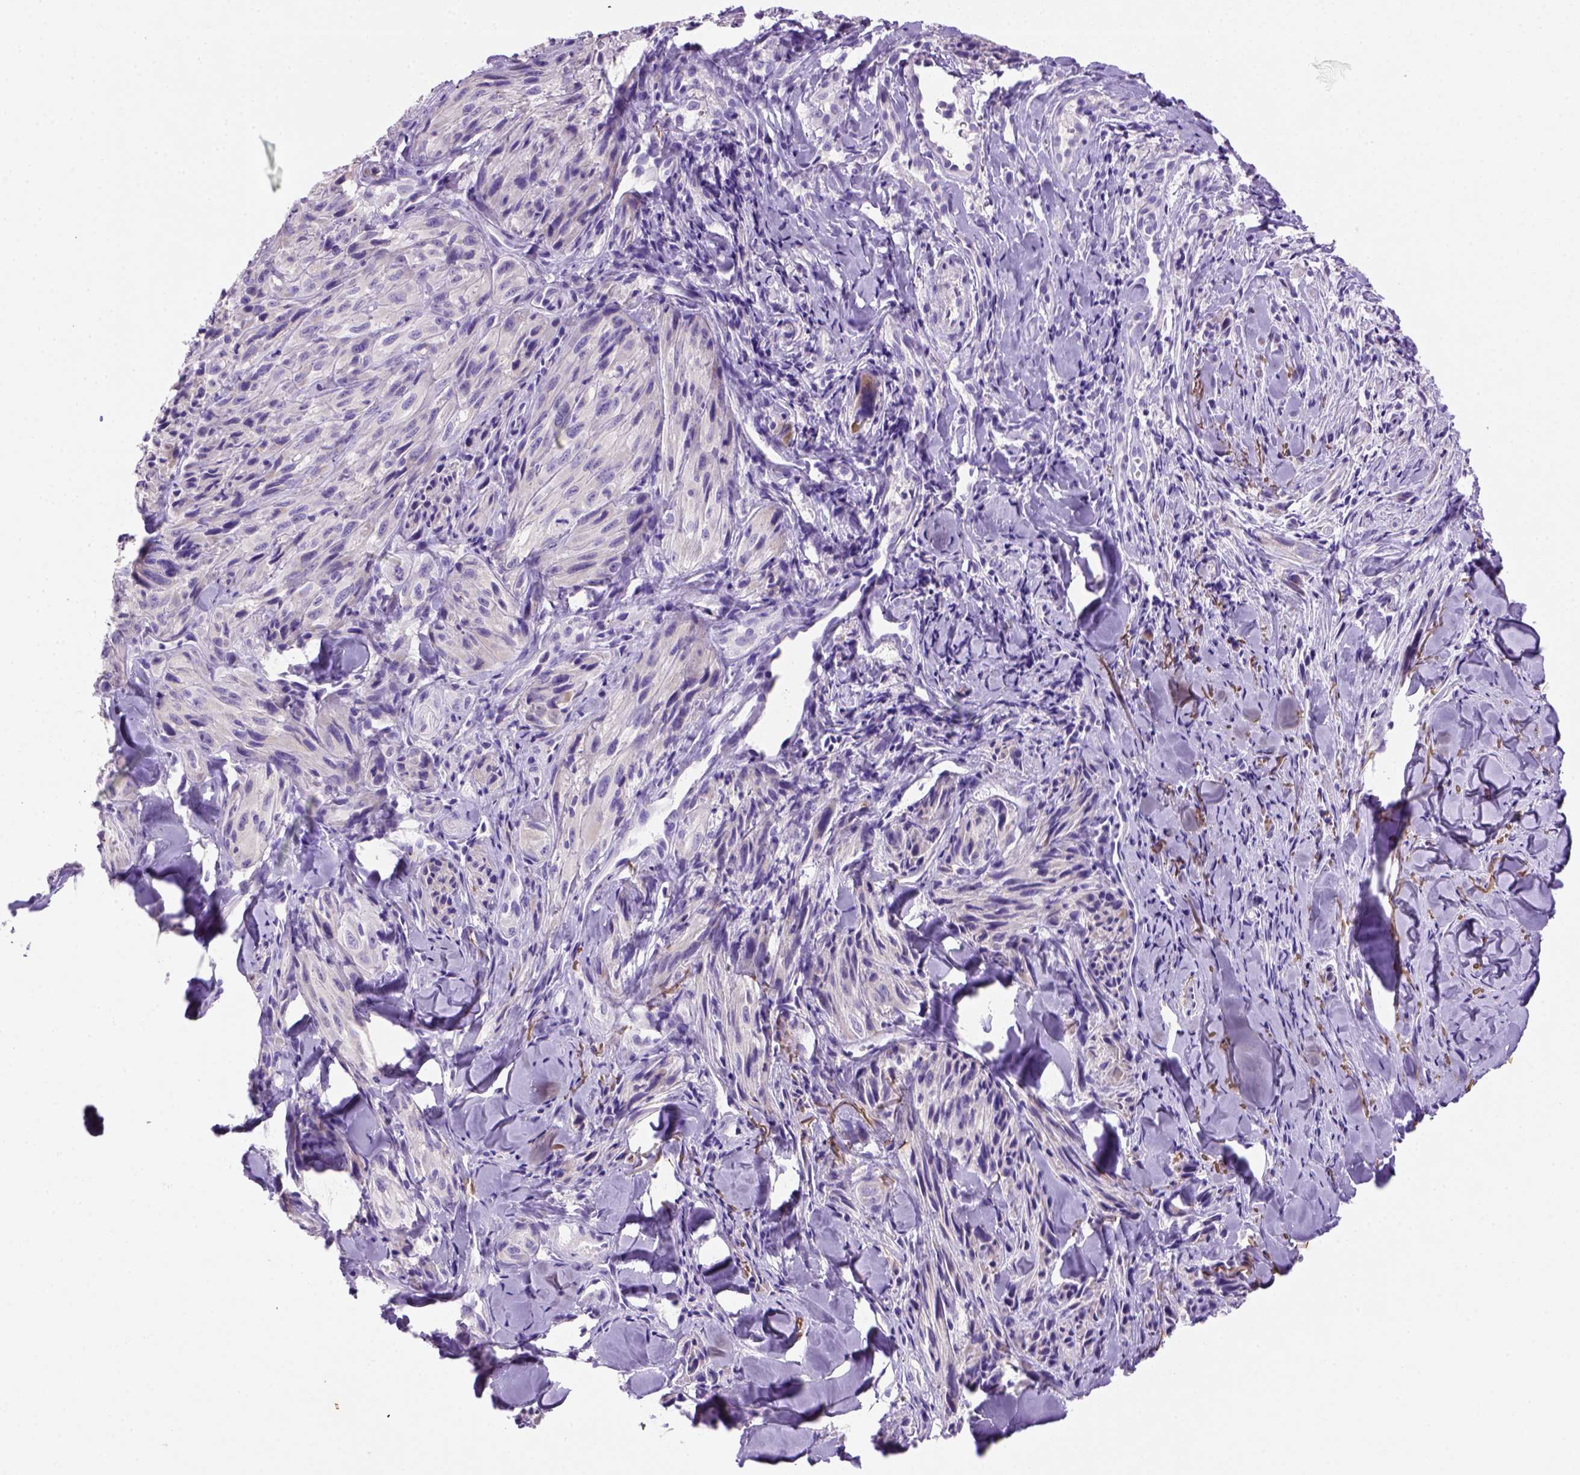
{"staining": {"intensity": "negative", "quantity": "none", "location": "none"}, "tissue": "melanoma", "cell_type": "Tumor cells", "image_type": "cancer", "snomed": [{"axis": "morphology", "description": "Malignant melanoma, NOS"}, {"axis": "topography", "description": "Skin"}], "caption": "High magnification brightfield microscopy of melanoma stained with DAB (3,3'-diaminobenzidine) (brown) and counterstained with hematoxylin (blue): tumor cells show no significant staining.", "gene": "SIRPD", "patient": {"sex": "male", "age": 67}}